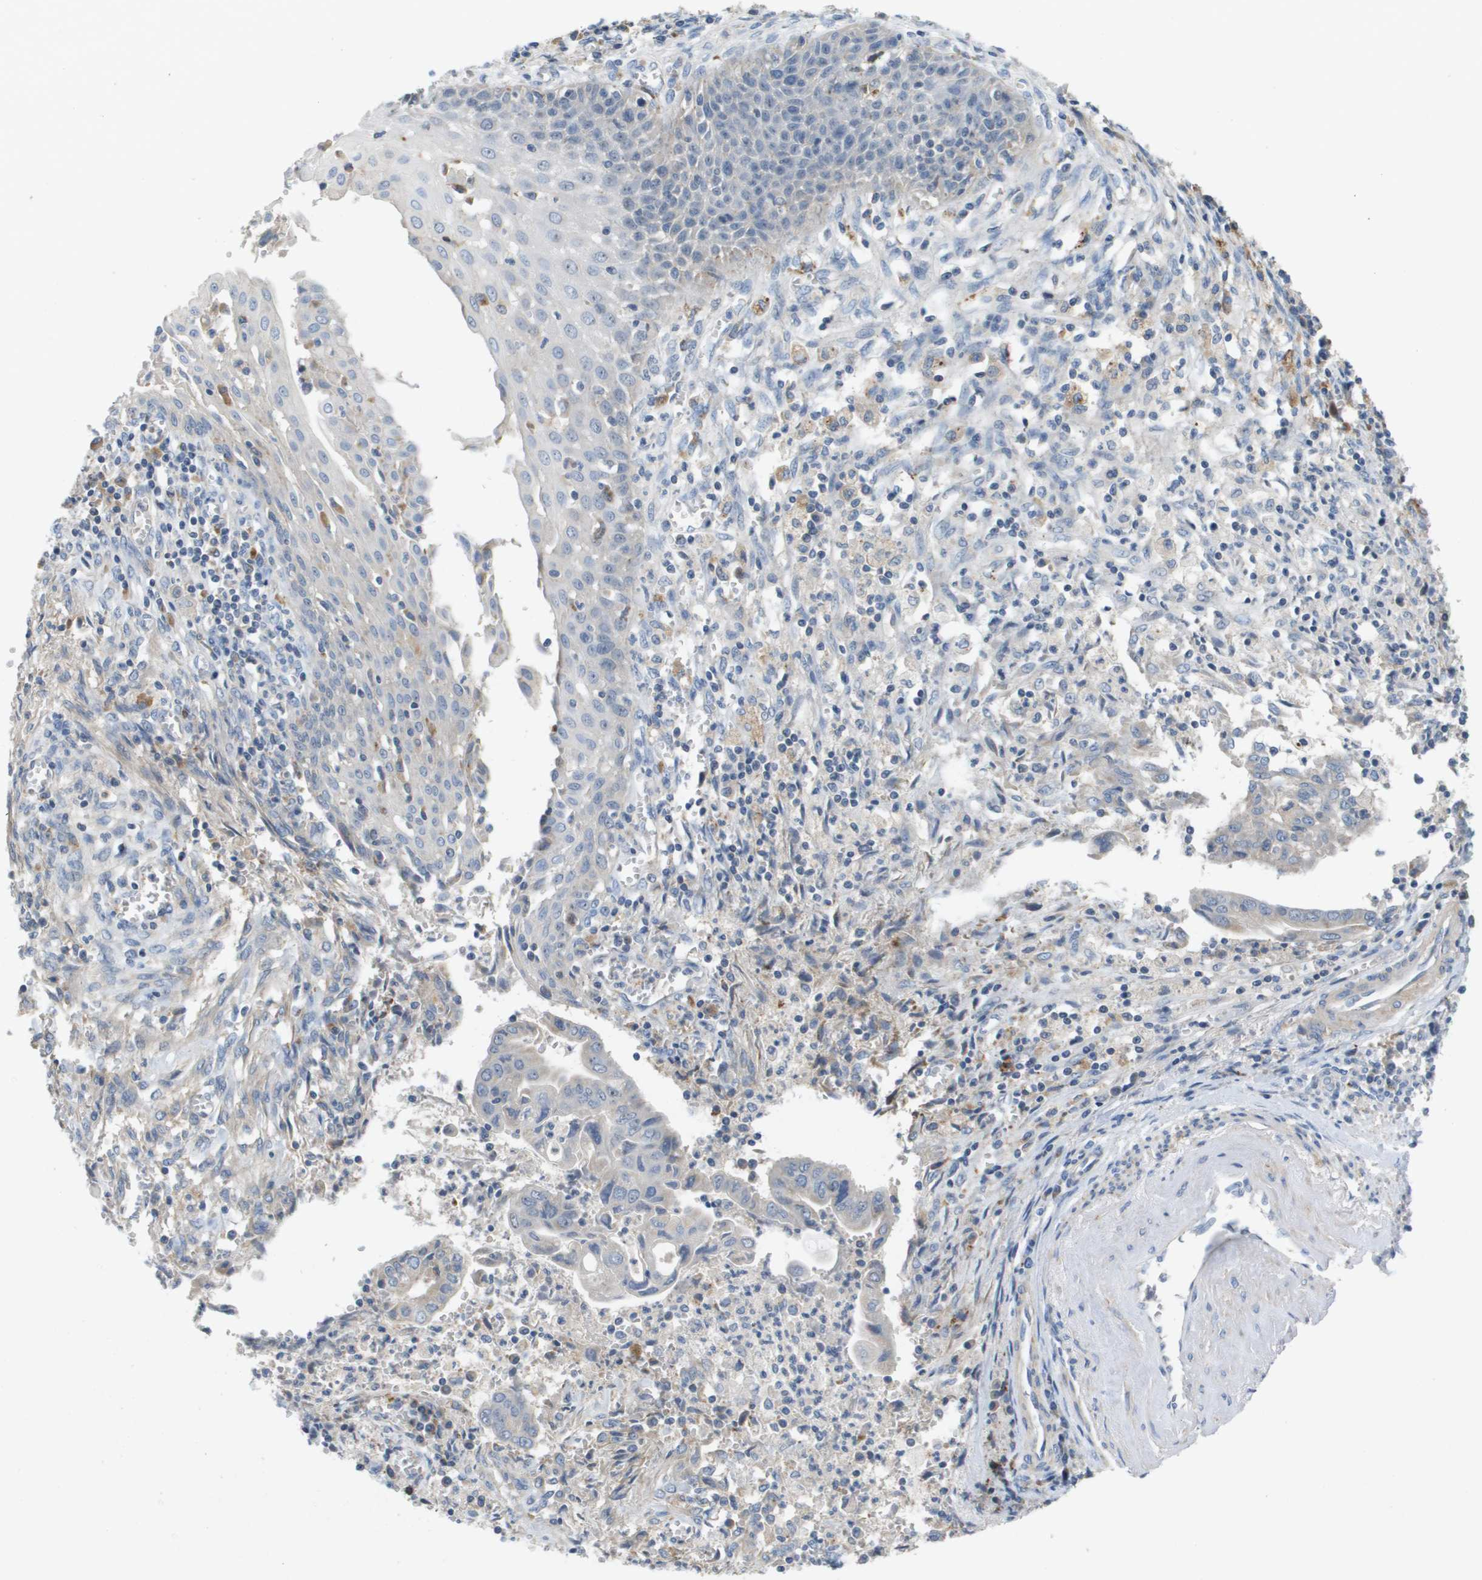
{"staining": {"intensity": "negative", "quantity": "none", "location": "none"}, "tissue": "cervical cancer", "cell_type": "Tumor cells", "image_type": "cancer", "snomed": [{"axis": "morphology", "description": "Adenocarcinoma, NOS"}, {"axis": "topography", "description": "Cervix"}], "caption": "High magnification brightfield microscopy of cervical cancer (adenocarcinoma) stained with DAB (brown) and counterstained with hematoxylin (blue): tumor cells show no significant expression.", "gene": "B3GNT5", "patient": {"sex": "female", "age": 44}}